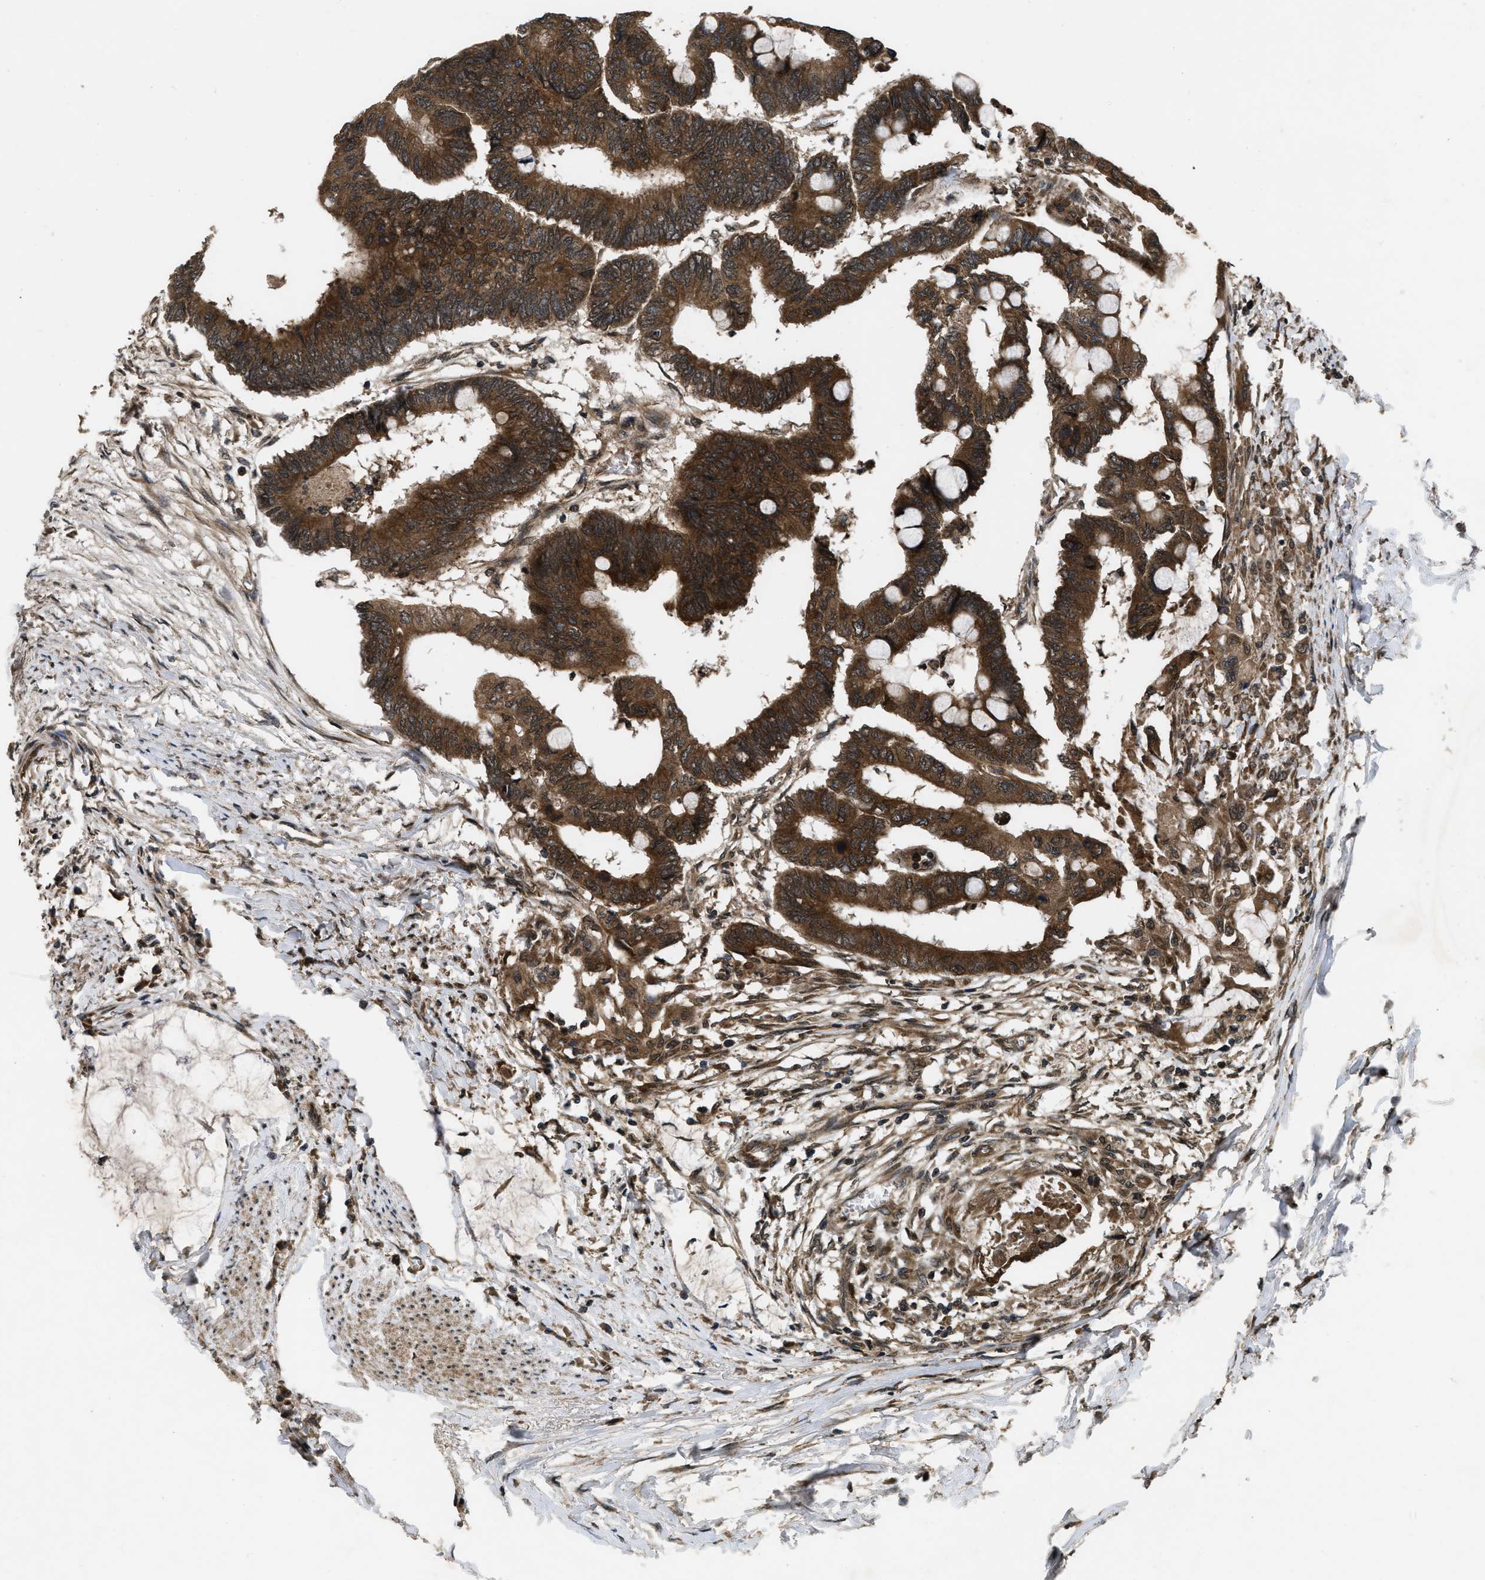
{"staining": {"intensity": "moderate", "quantity": ">75%", "location": "cytoplasmic/membranous"}, "tissue": "colorectal cancer", "cell_type": "Tumor cells", "image_type": "cancer", "snomed": [{"axis": "morphology", "description": "Normal tissue, NOS"}, {"axis": "morphology", "description": "Adenocarcinoma, NOS"}, {"axis": "topography", "description": "Rectum"}, {"axis": "topography", "description": "Peripheral nerve tissue"}], "caption": "Immunohistochemistry (IHC) micrograph of neoplastic tissue: colorectal adenocarcinoma stained using immunohistochemistry (IHC) reveals medium levels of moderate protein expression localized specifically in the cytoplasmic/membranous of tumor cells, appearing as a cytoplasmic/membranous brown color.", "gene": "SPTLC1", "patient": {"sex": "male", "age": 92}}